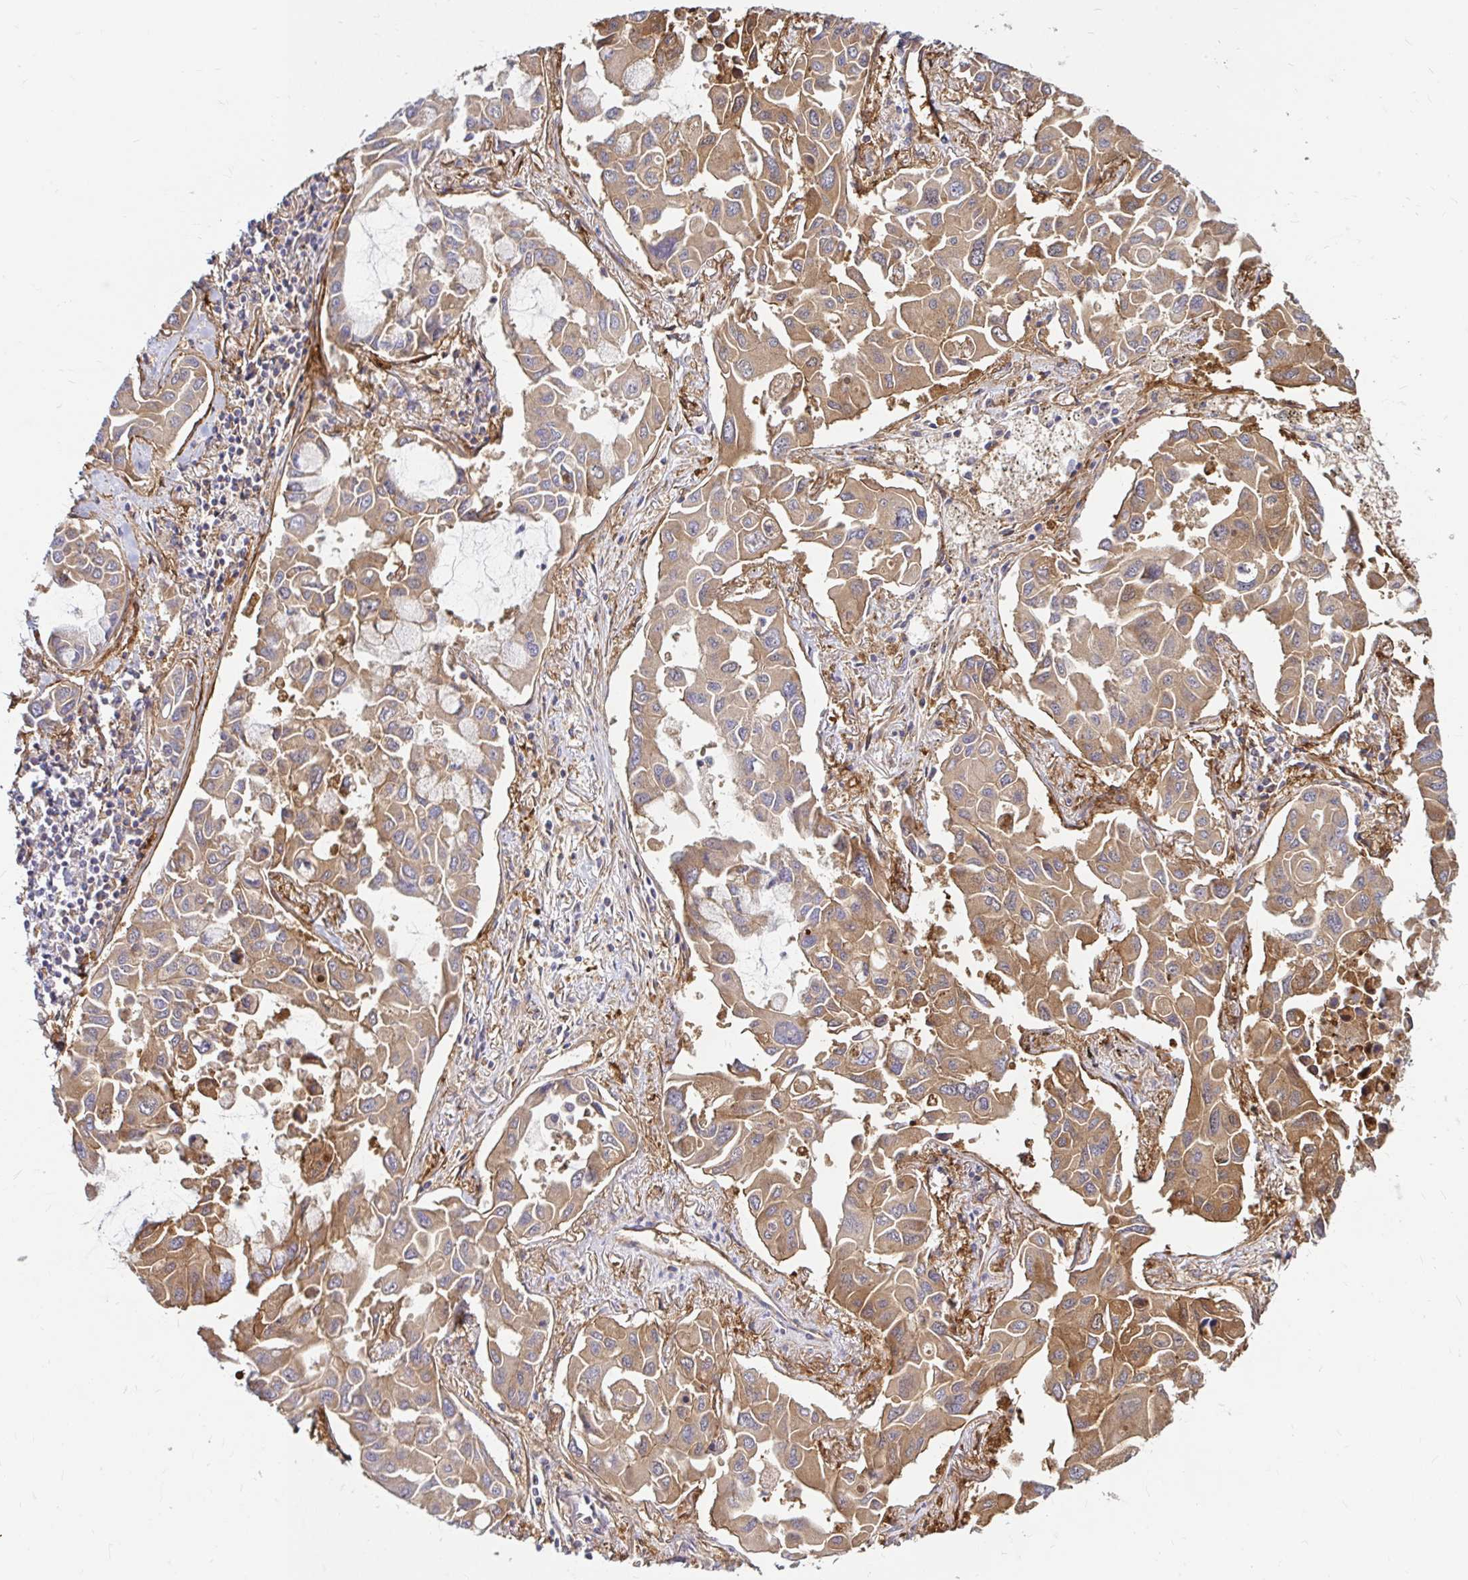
{"staining": {"intensity": "moderate", "quantity": ">75%", "location": "cytoplasmic/membranous"}, "tissue": "lung cancer", "cell_type": "Tumor cells", "image_type": "cancer", "snomed": [{"axis": "morphology", "description": "Adenocarcinoma, NOS"}, {"axis": "topography", "description": "Lung"}], "caption": "Brown immunohistochemical staining in adenocarcinoma (lung) demonstrates moderate cytoplasmic/membranous positivity in about >75% of tumor cells. The staining was performed using DAB (3,3'-diaminobenzidine), with brown indicating positive protein expression. Nuclei are stained blue with hematoxylin.", "gene": "ITGA2", "patient": {"sex": "male", "age": 64}}